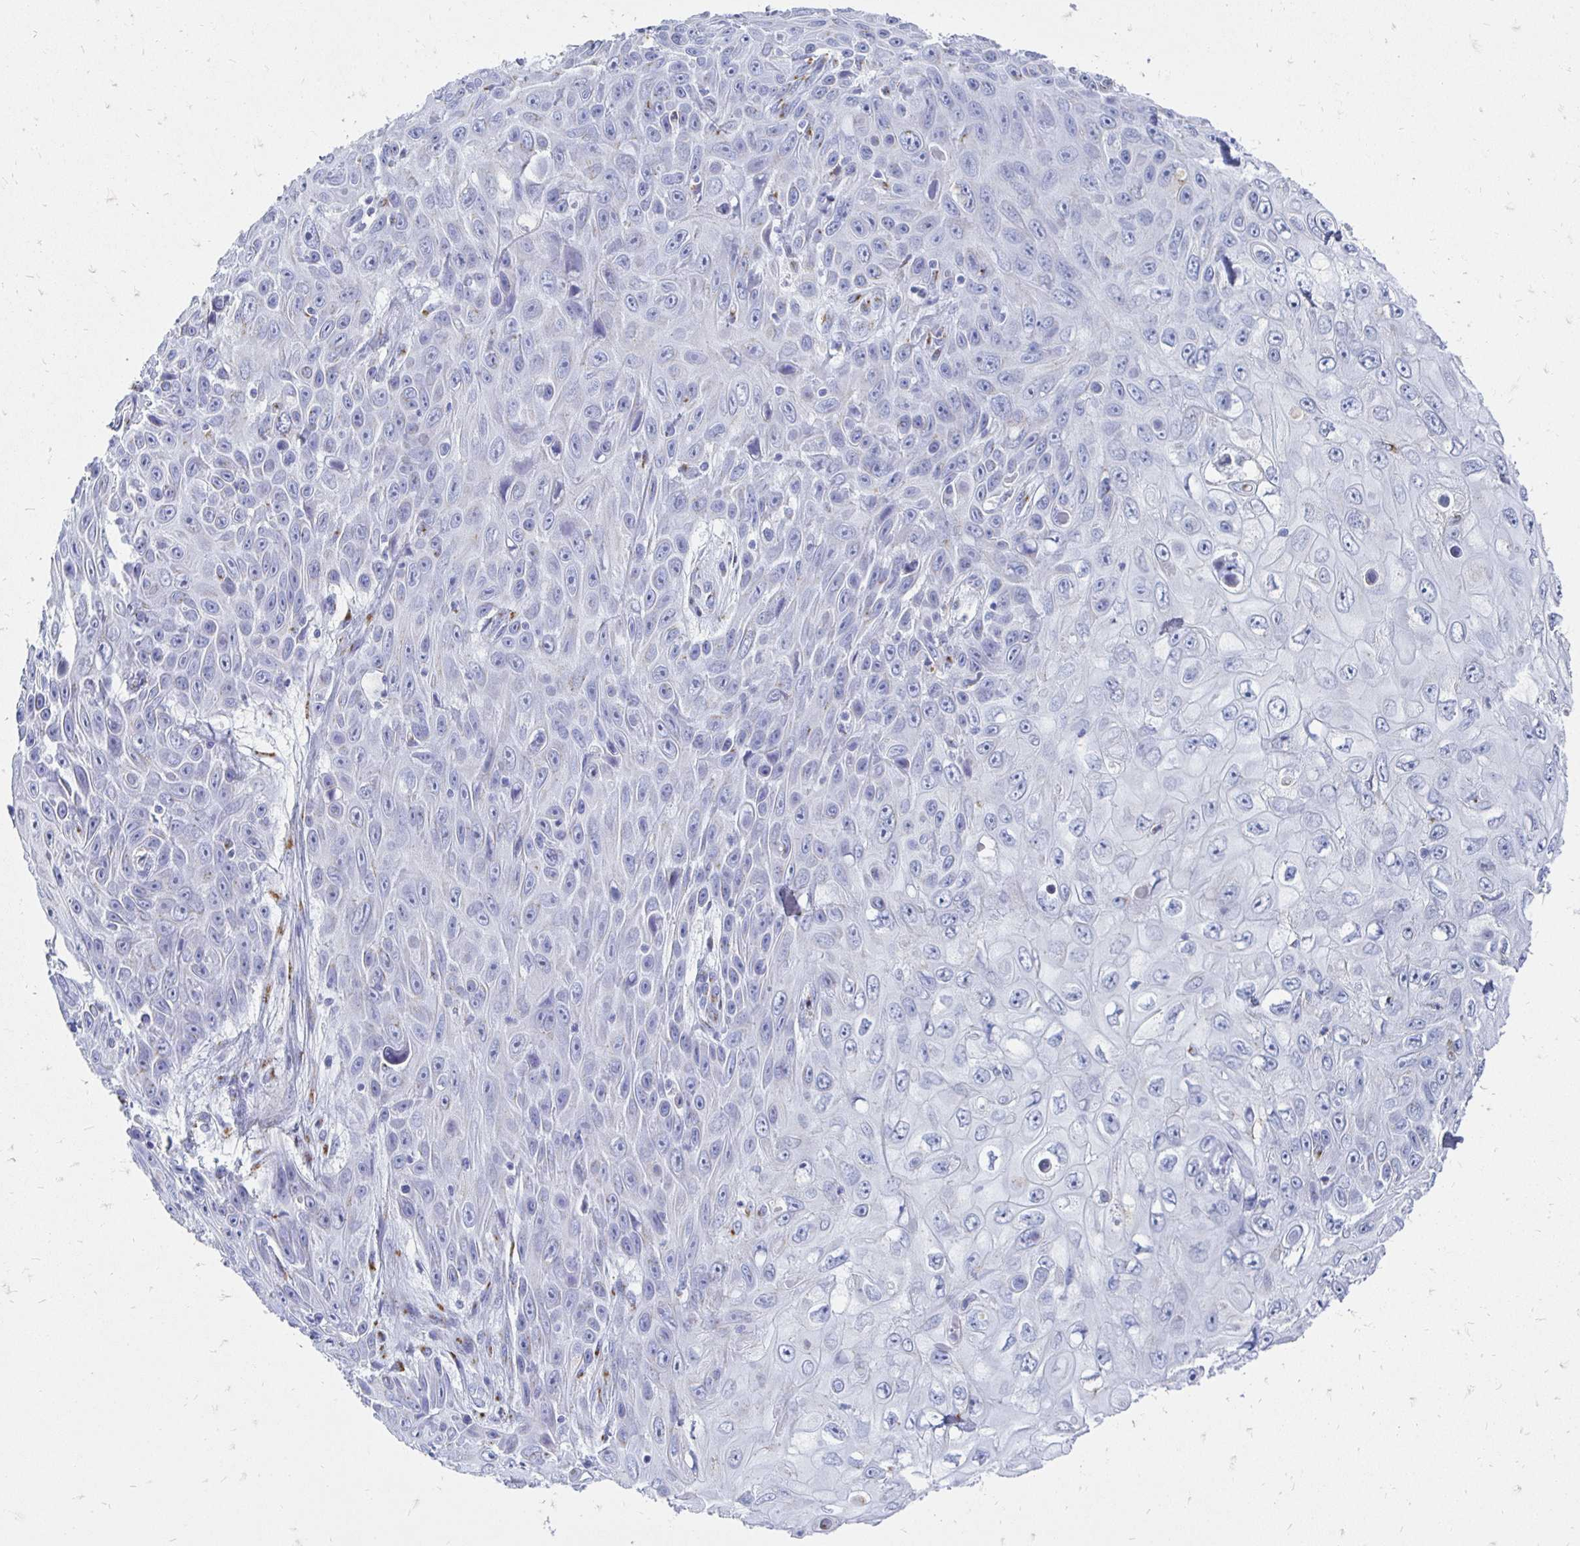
{"staining": {"intensity": "negative", "quantity": "none", "location": "none"}, "tissue": "skin cancer", "cell_type": "Tumor cells", "image_type": "cancer", "snomed": [{"axis": "morphology", "description": "Squamous cell carcinoma, NOS"}, {"axis": "topography", "description": "Skin"}], "caption": "Protein analysis of squamous cell carcinoma (skin) reveals no significant staining in tumor cells. (Stains: DAB immunohistochemistry (IHC) with hematoxylin counter stain, Microscopy: brightfield microscopy at high magnification).", "gene": "PAGE4", "patient": {"sex": "male", "age": 82}}